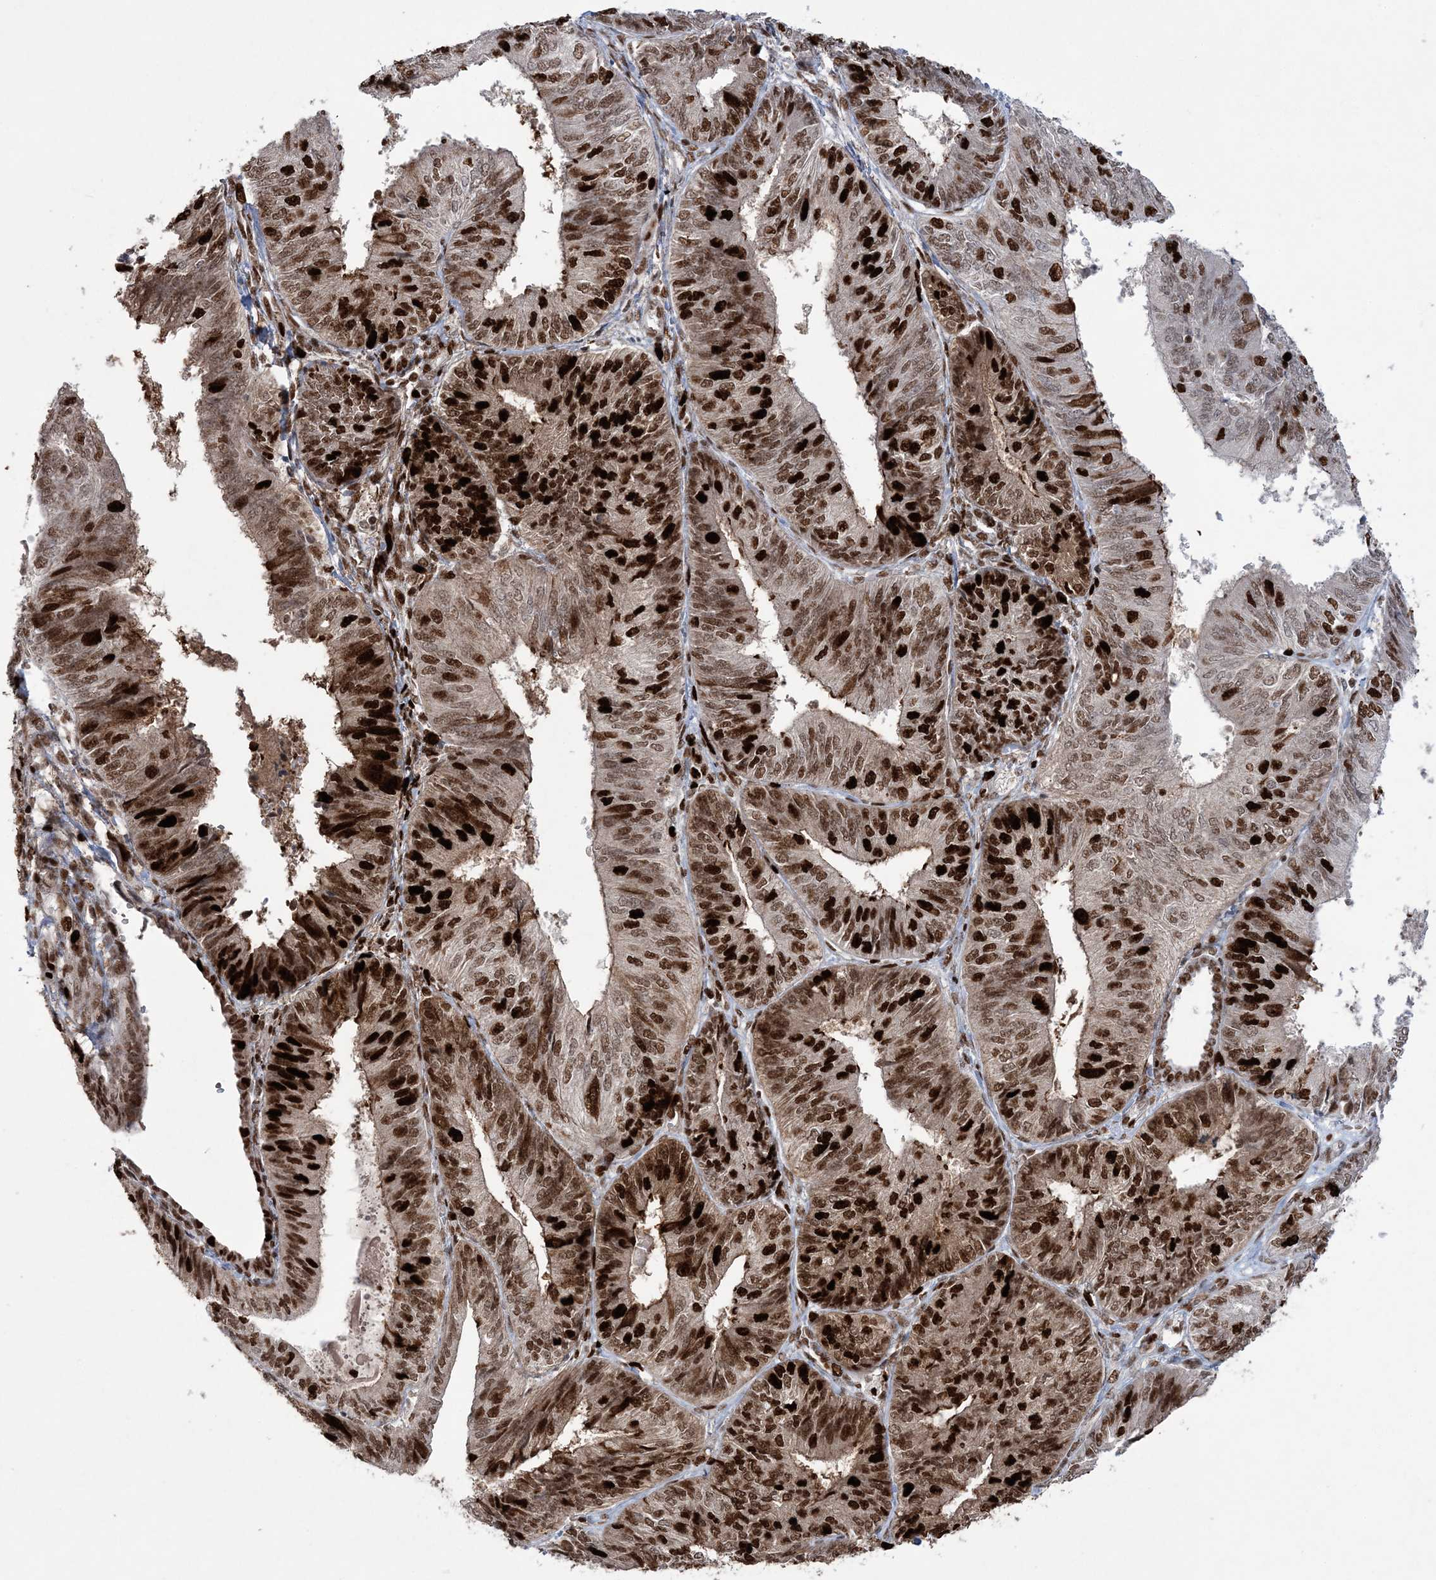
{"staining": {"intensity": "strong", "quantity": ">75%", "location": "nuclear"}, "tissue": "endometrial cancer", "cell_type": "Tumor cells", "image_type": "cancer", "snomed": [{"axis": "morphology", "description": "Adenocarcinoma, NOS"}, {"axis": "topography", "description": "Endometrium"}], "caption": "Human endometrial cancer (adenocarcinoma) stained with a brown dye shows strong nuclear positive positivity in approximately >75% of tumor cells.", "gene": "LIG1", "patient": {"sex": "female", "age": 58}}